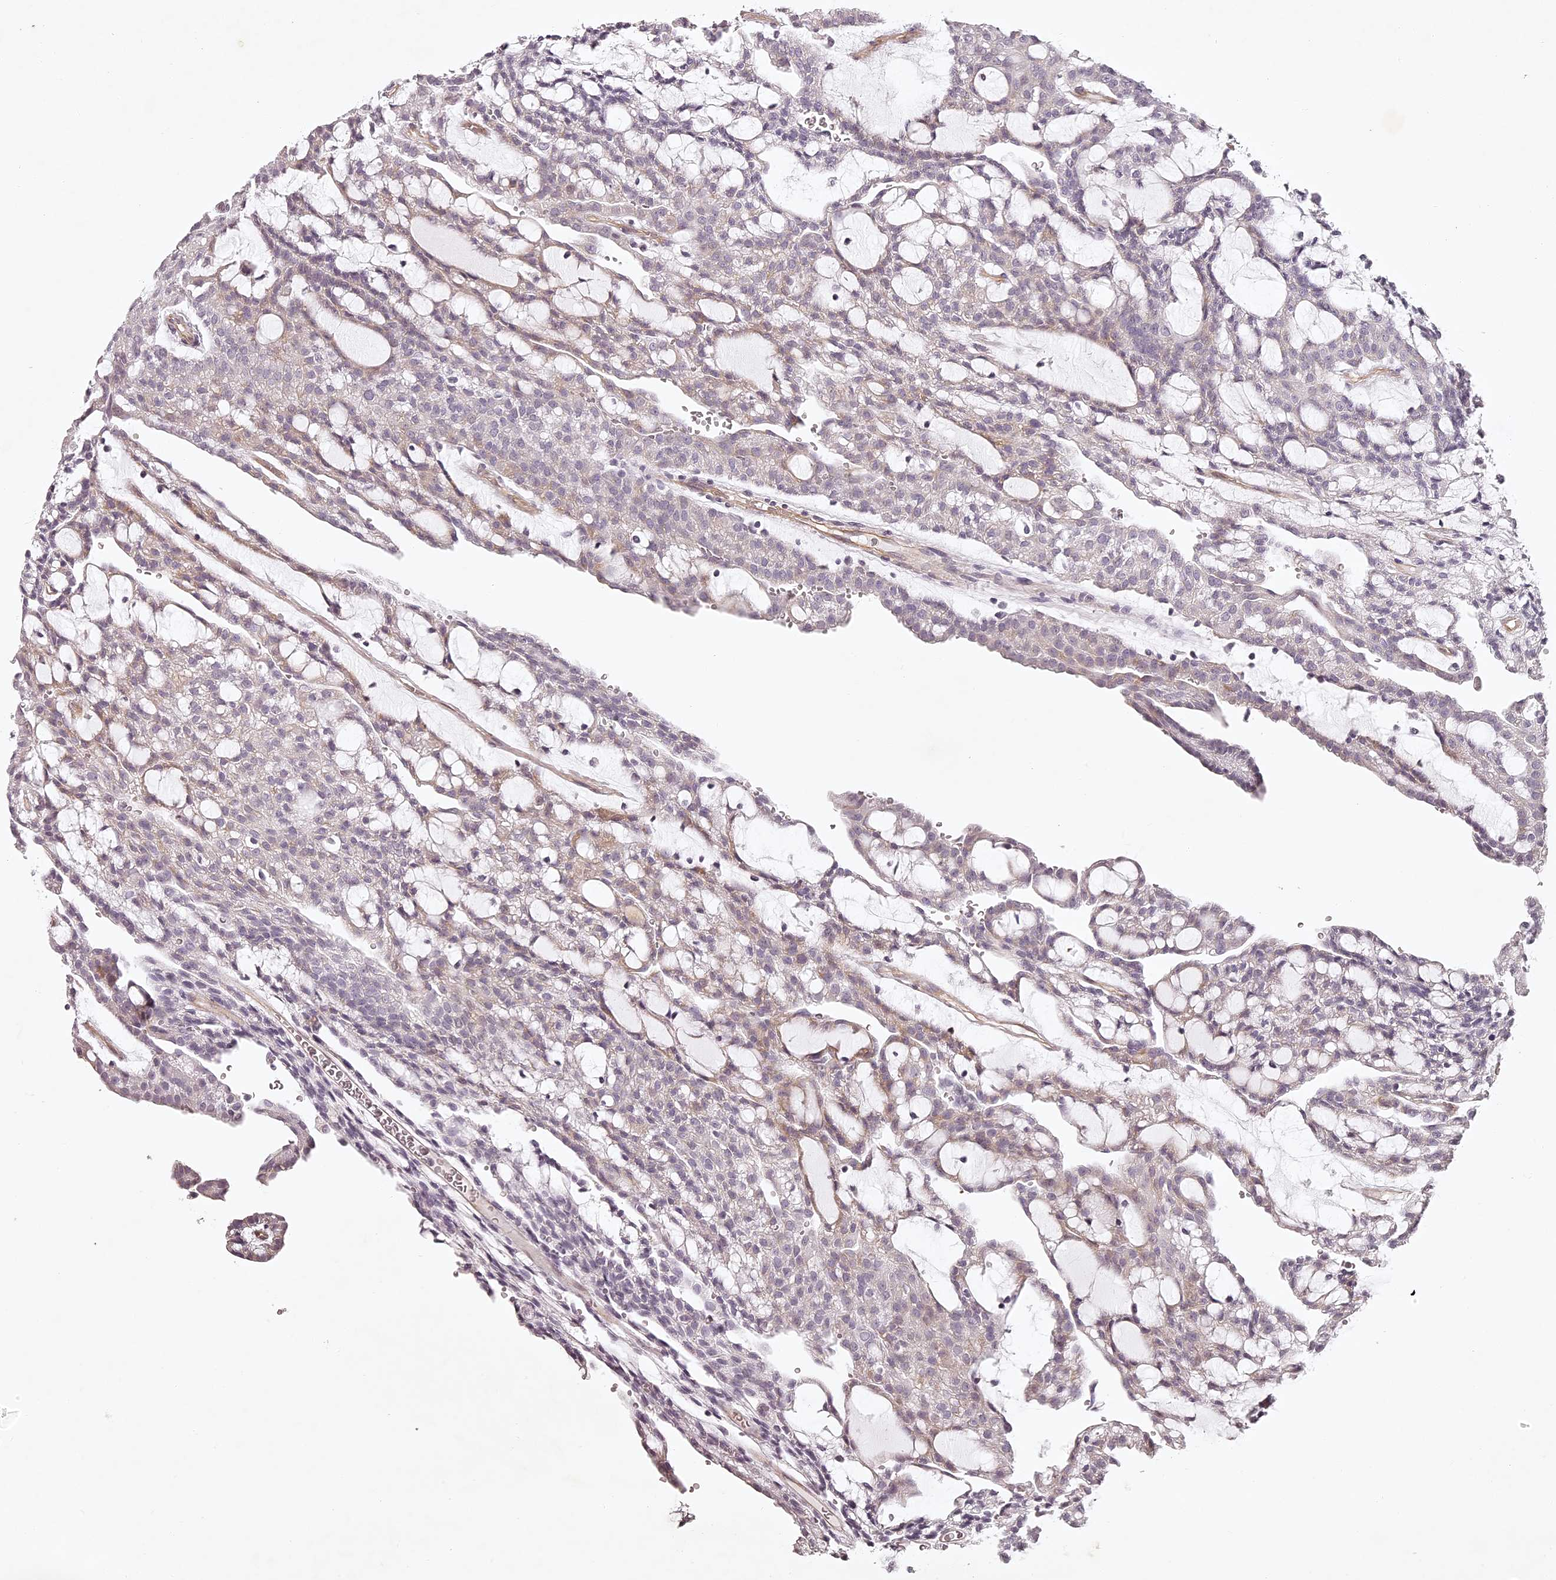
{"staining": {"intensity": "weak", "quantity": "<25%", "location": "cytoplasmic/membranous"}, "tissue": "renal cancer", "cell_type": "Tumor cells", "image_type": "cancer", "snomed": [{"axis": "morphology", "description": "Adenocarcinoma, NOS"}, {"axis": "topography", "description": "Kidney"}], "caption": "Human adenocarcinoma (renal) stained for a protein using IHC displays no positivity in tumor cells.", "gene": "ELAPOR1", "patient": {"sex": "male", "age": 63}}